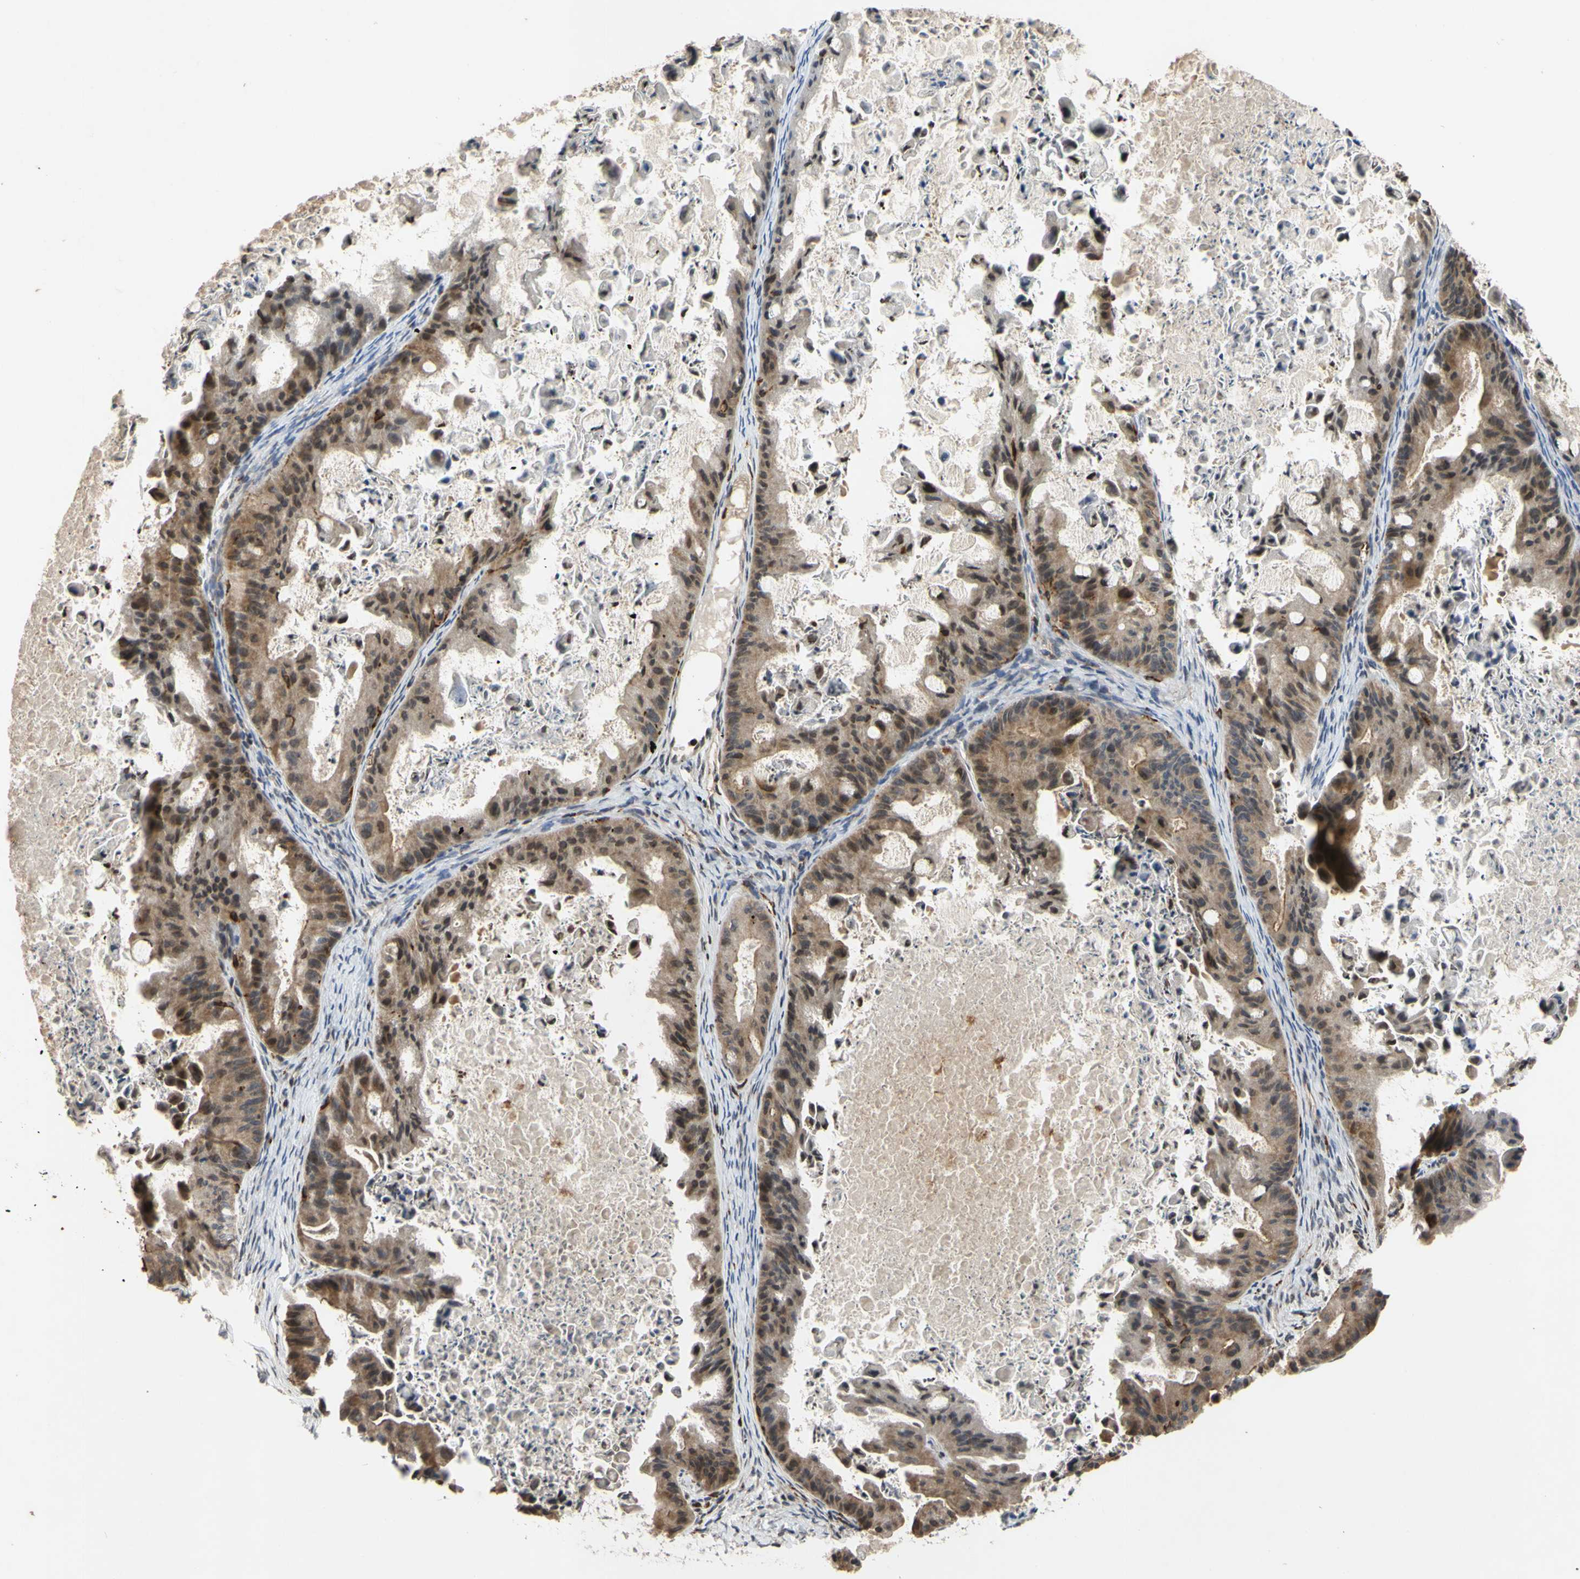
{"staining": {"intensity": "weak", "quantity": "25%-75%", "location": "cytoplasmic/membranous,nuclear"}, "tissue": "ovarian cancer", "cell_type": "Tumor cells", "image_type": "cancer", "snomed": [{"axis": "morphology", "description": "Cystadenocarcinoma, mucinous, NOS"}, {"axis": "topography", "description": "Ovary"}], "caption": "This is a photomicrograph of immunohistochemistry staining of mucinous cystadenocarcinoma (ovarian), which shows weak expression in the cytoplasmic/membranous and nuclear of tumor cells.", "gene": "PLXNA2", "patient": {"sex": "female", "age": 37}}